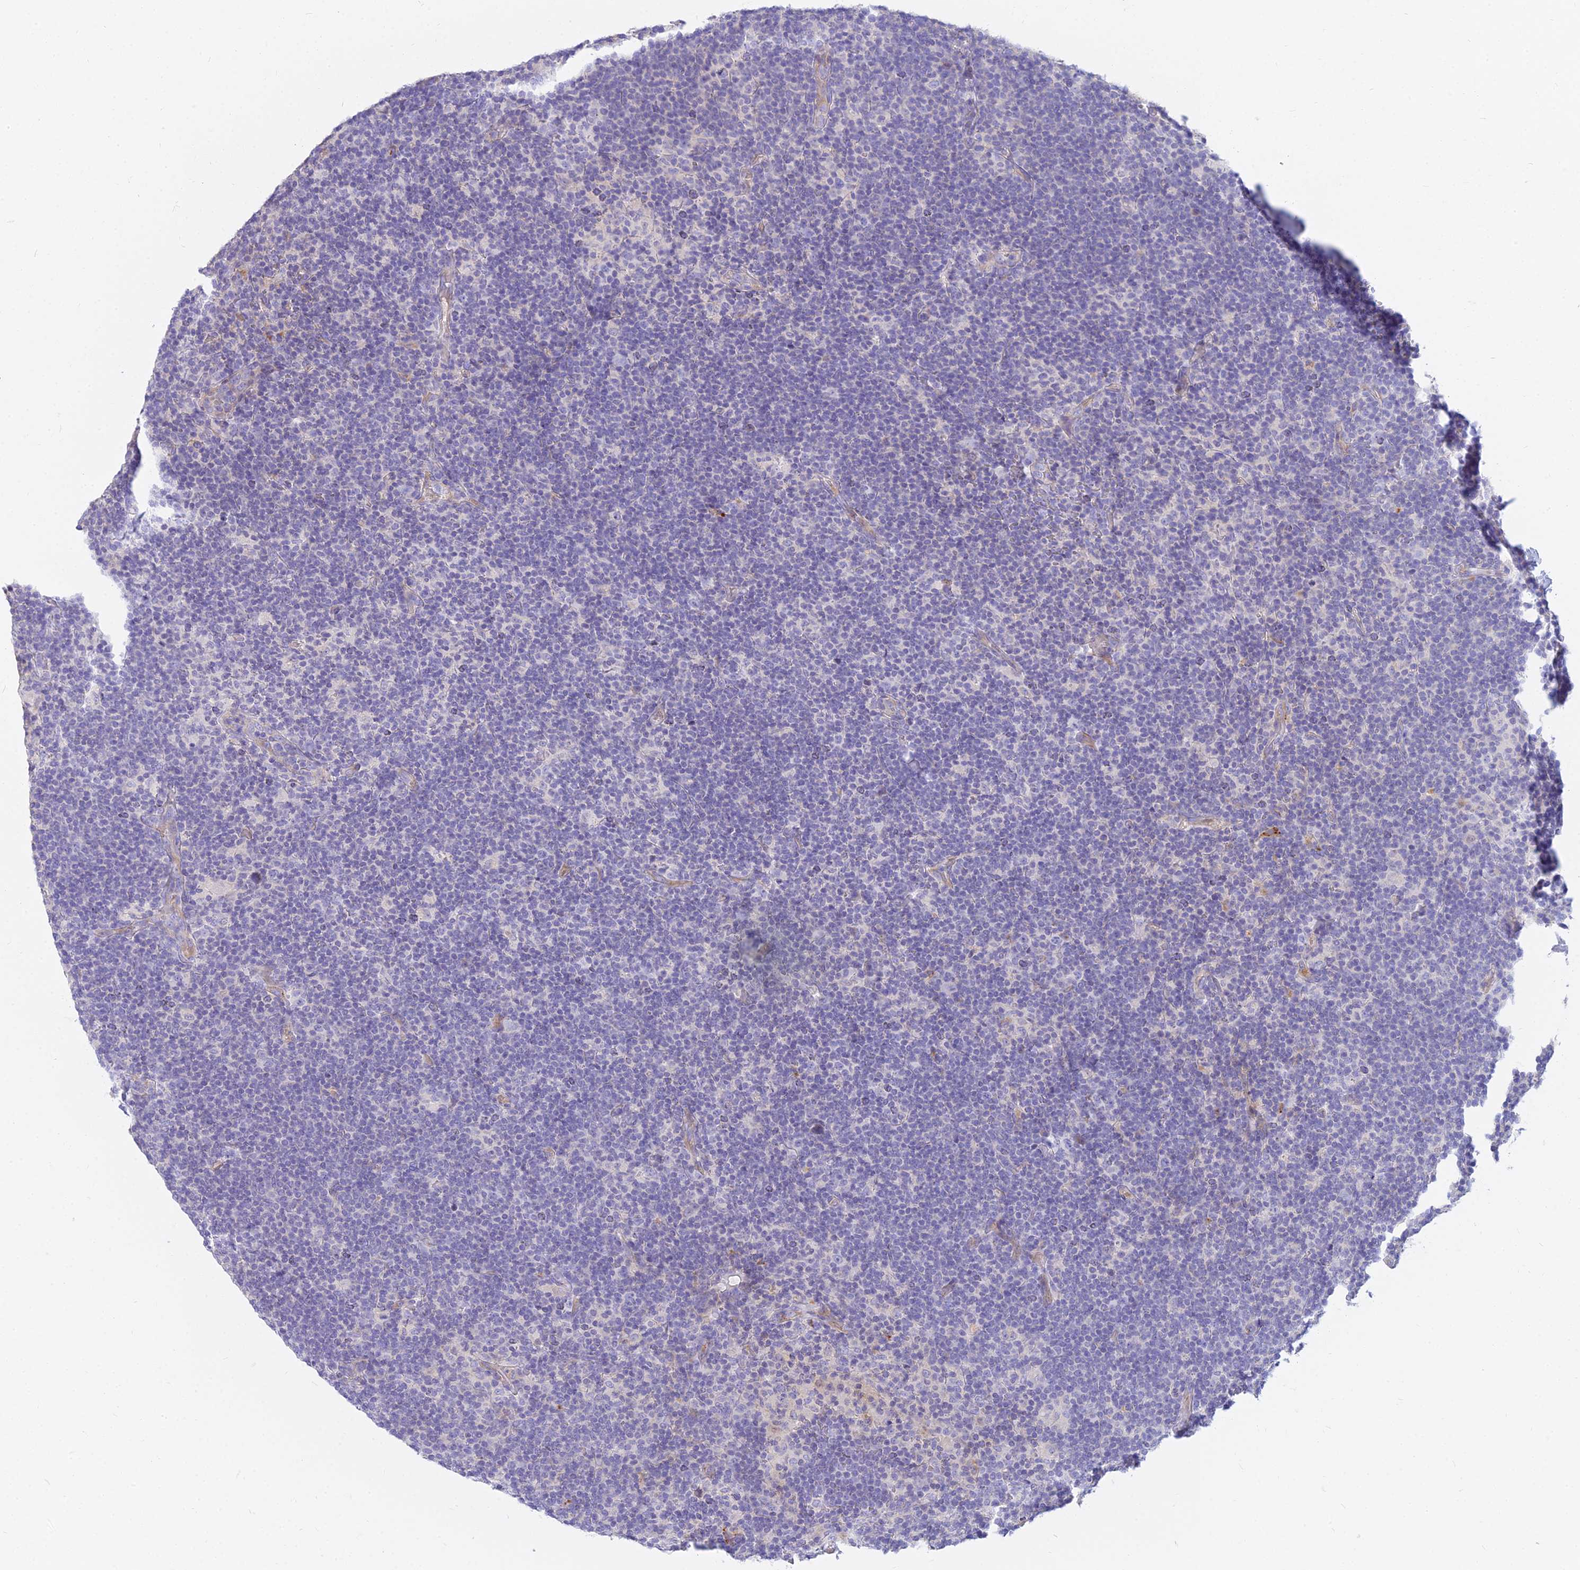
{"staining": {"intensity": "negative", "quantity": "none", "location": "none"}, "tissue": "lymphoma", "cell_type": "Tumor cells", "image_type": "cancer", "snomed": [{"axis": "morphology", "description": "Hodgkin's disease, NOS"}, {"axis": "topography", "description": "Lymph node"}], "caption": "Immunohistochemistry (IHC) histopathology image of neoplastic tissue: human Hodgkin's disease stained with DAB (3,3'-diaminobenzidine) shows no significant protein expression in tumor cells.", "gene": "SMIM24", "patient": {"sex": "female", "age": 57}}